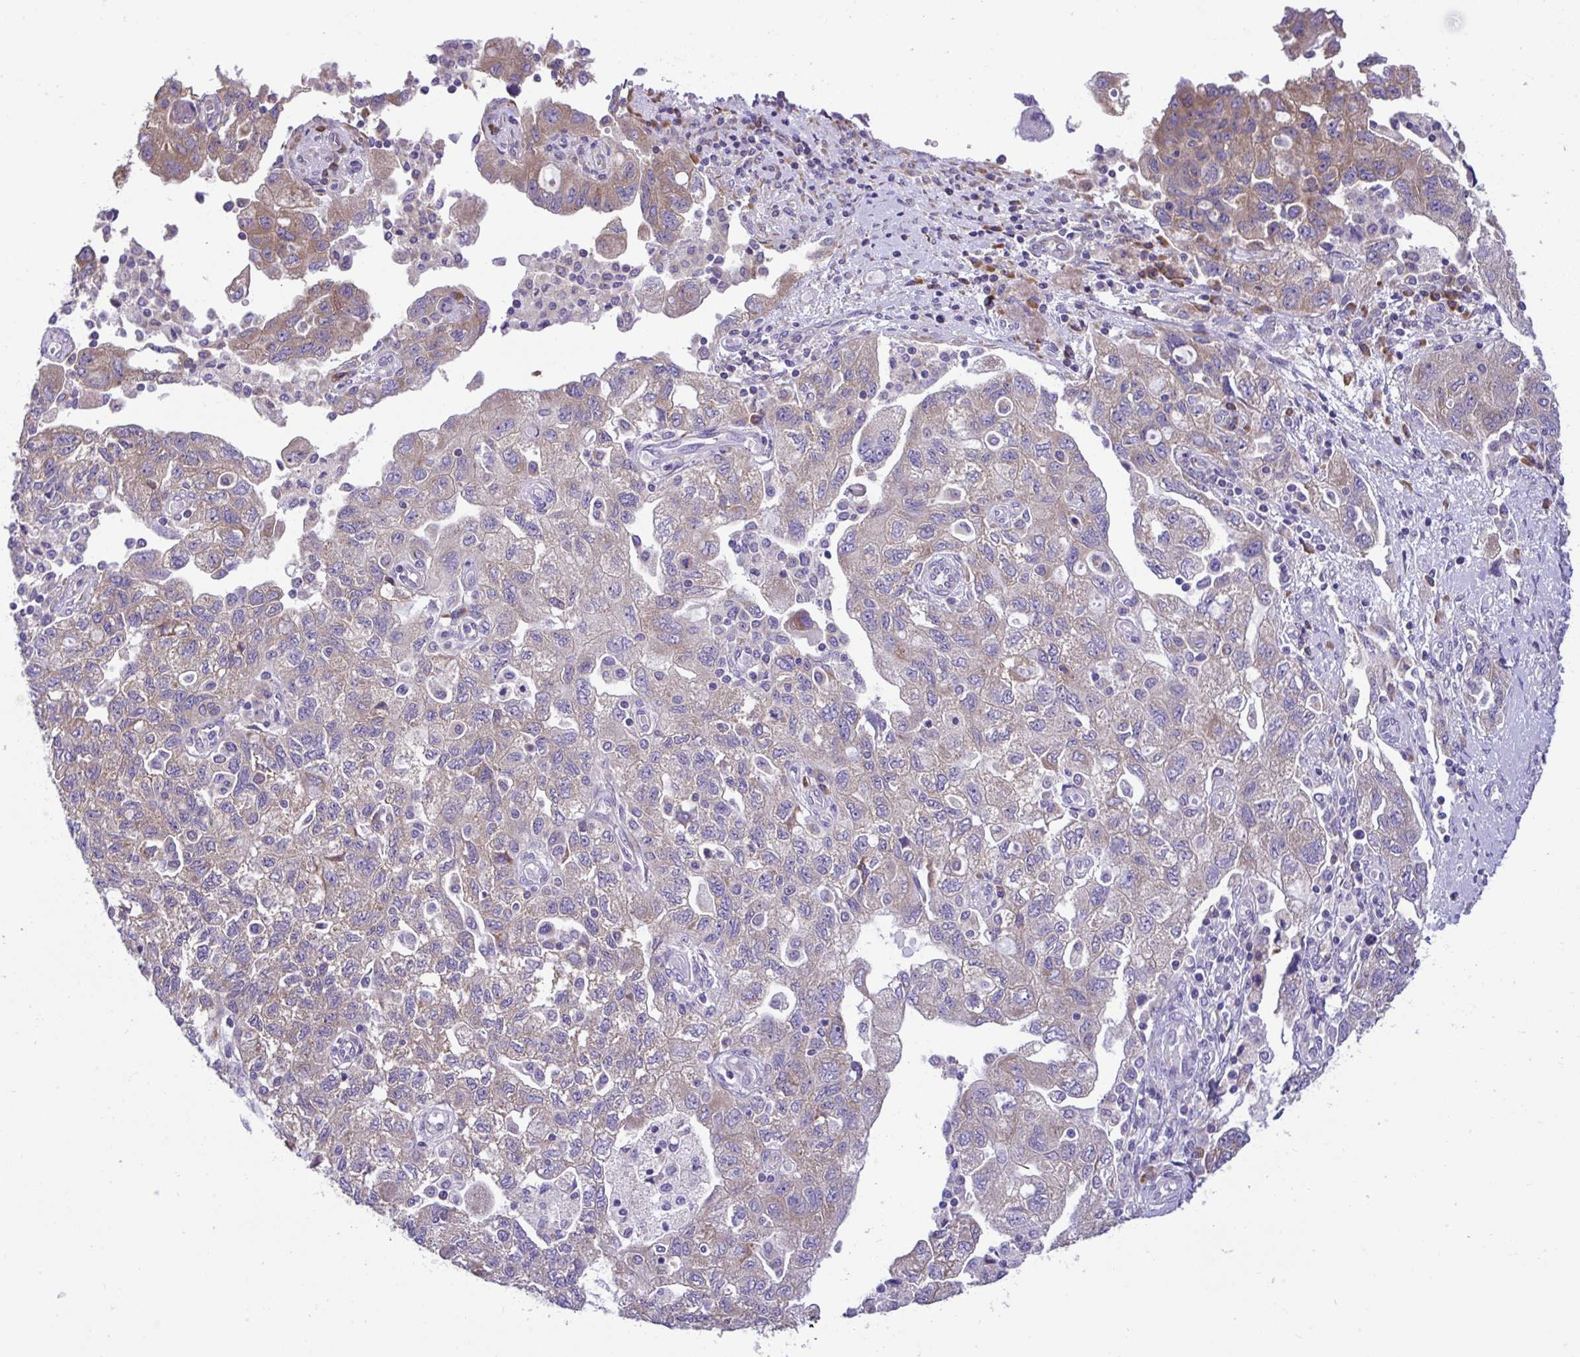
{"staining": {"intensity": "weak", "quantity": "25%-75%", "location": "cytoplasmic/membranous"}, "tissue": "ovarian cancer", "cell_type": "Tumor cells", "image_type": "cancer", "snomed": [{"axis": "morphology", "description": "Carcinoma, NOS"}, {"axis": "morphology", "description": "Cystadenocarcinoma, serous, NOS"}, {"axis": "topography", "description": "Ovary"}], "caption": "Carcinoma (ovarian) tissue shows weak cytoplasmic/membranous positivity in about 25%-75% of tumor cells, visualized by immunohistochemistry.", "gene": "RPL7", "patient": {"sex": "female", "age": 69}}